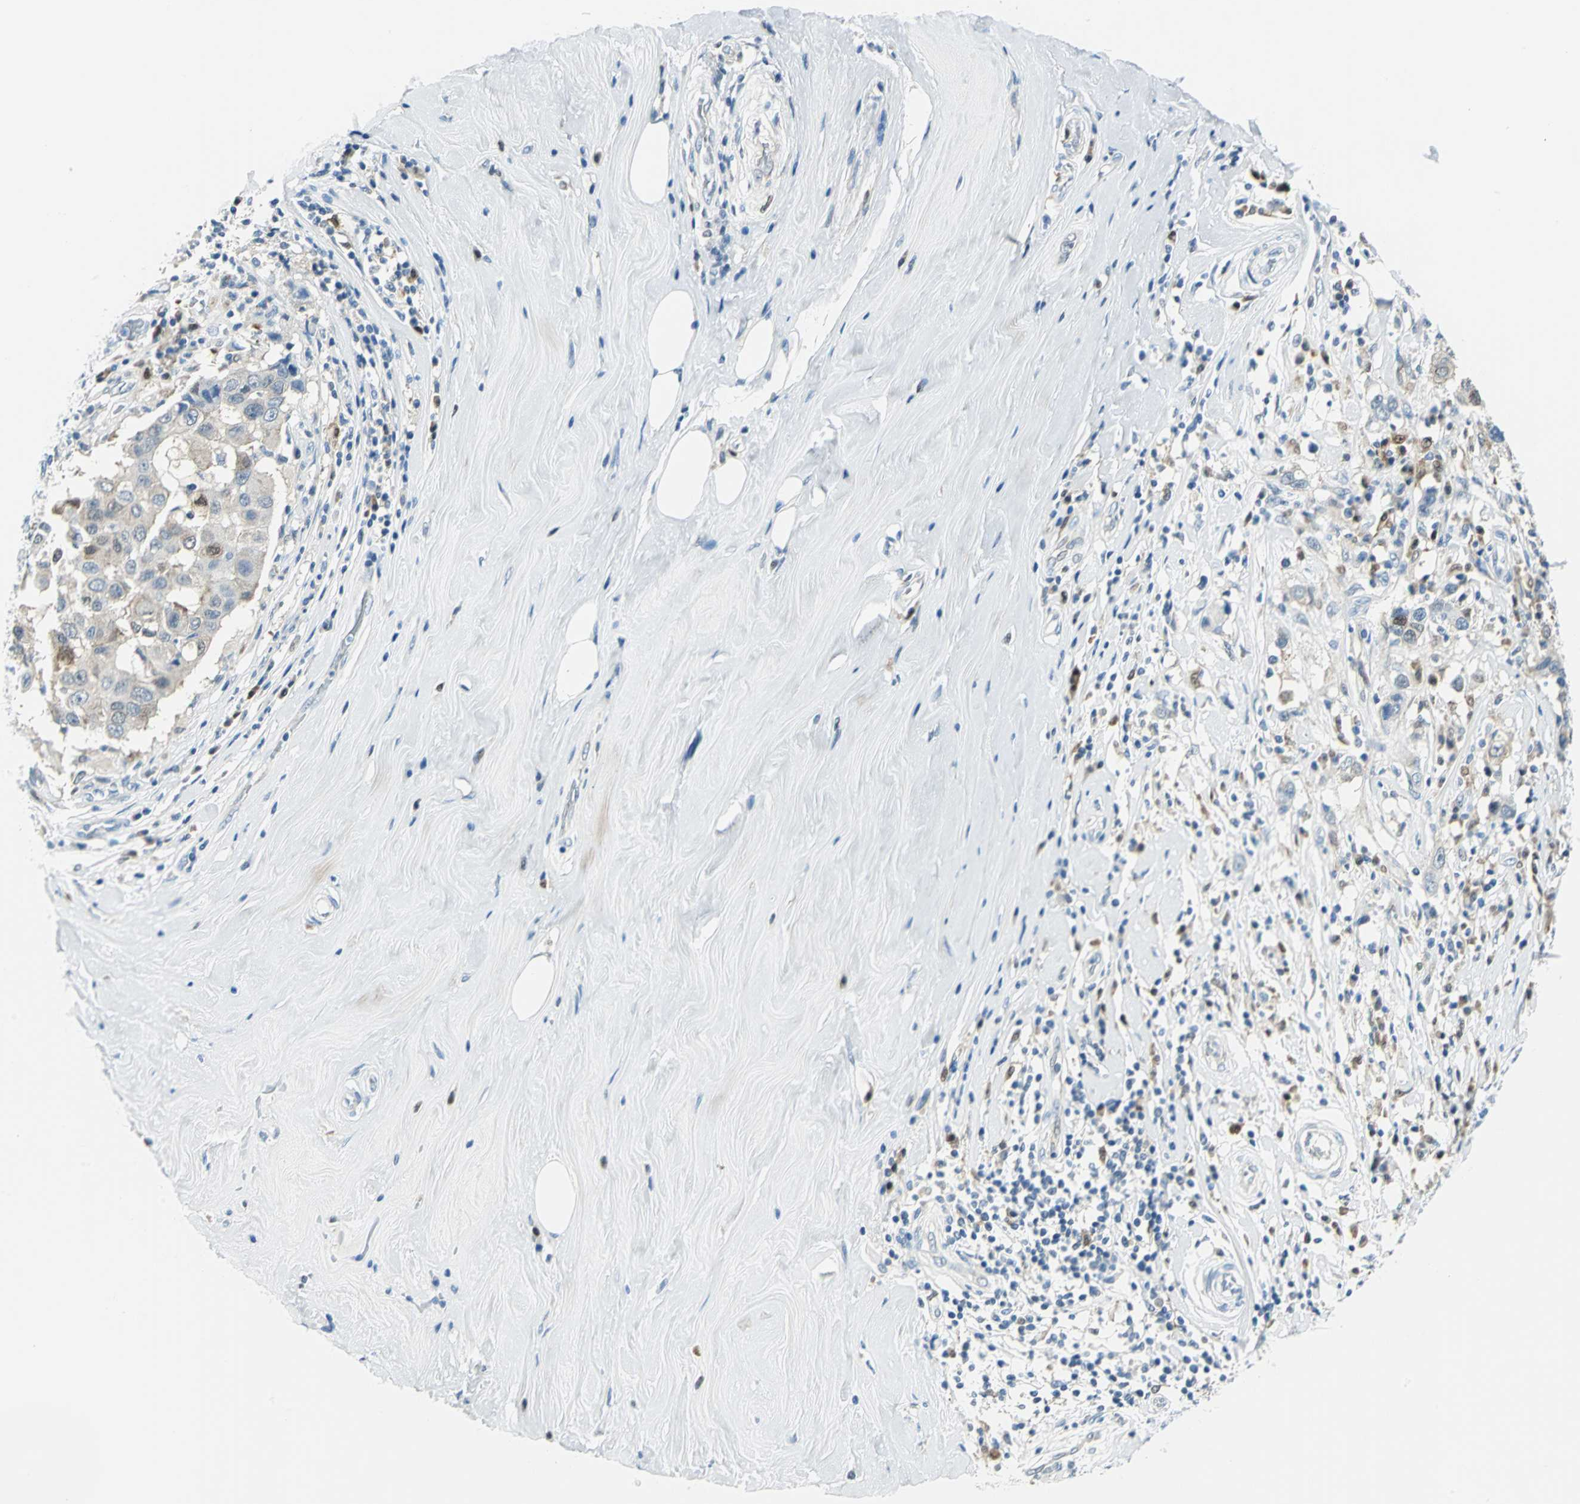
{"staining": {"intensity": "moderate", "quantity": ">75%", "location": "cytoplasmic/membranous,nuclear"}, "tissue": "breast cancer", "cell_type": "Tumor cells", "image_type": "cancer", "snomed": [{"axis": "morphology", "description": "Duct carcinoma"}, {"axis": "topography", "description": "Breast"}], "caption": "Immunohistochemical staining of human infiltrating ductal carcinoma (breast) reveals medium levels of moderate cytoplasmic/membranous and nuclear staining in about >75% of tumor cells.", "gene": "AKR1A1", "patient": {"sex": "female", "age": 27}}